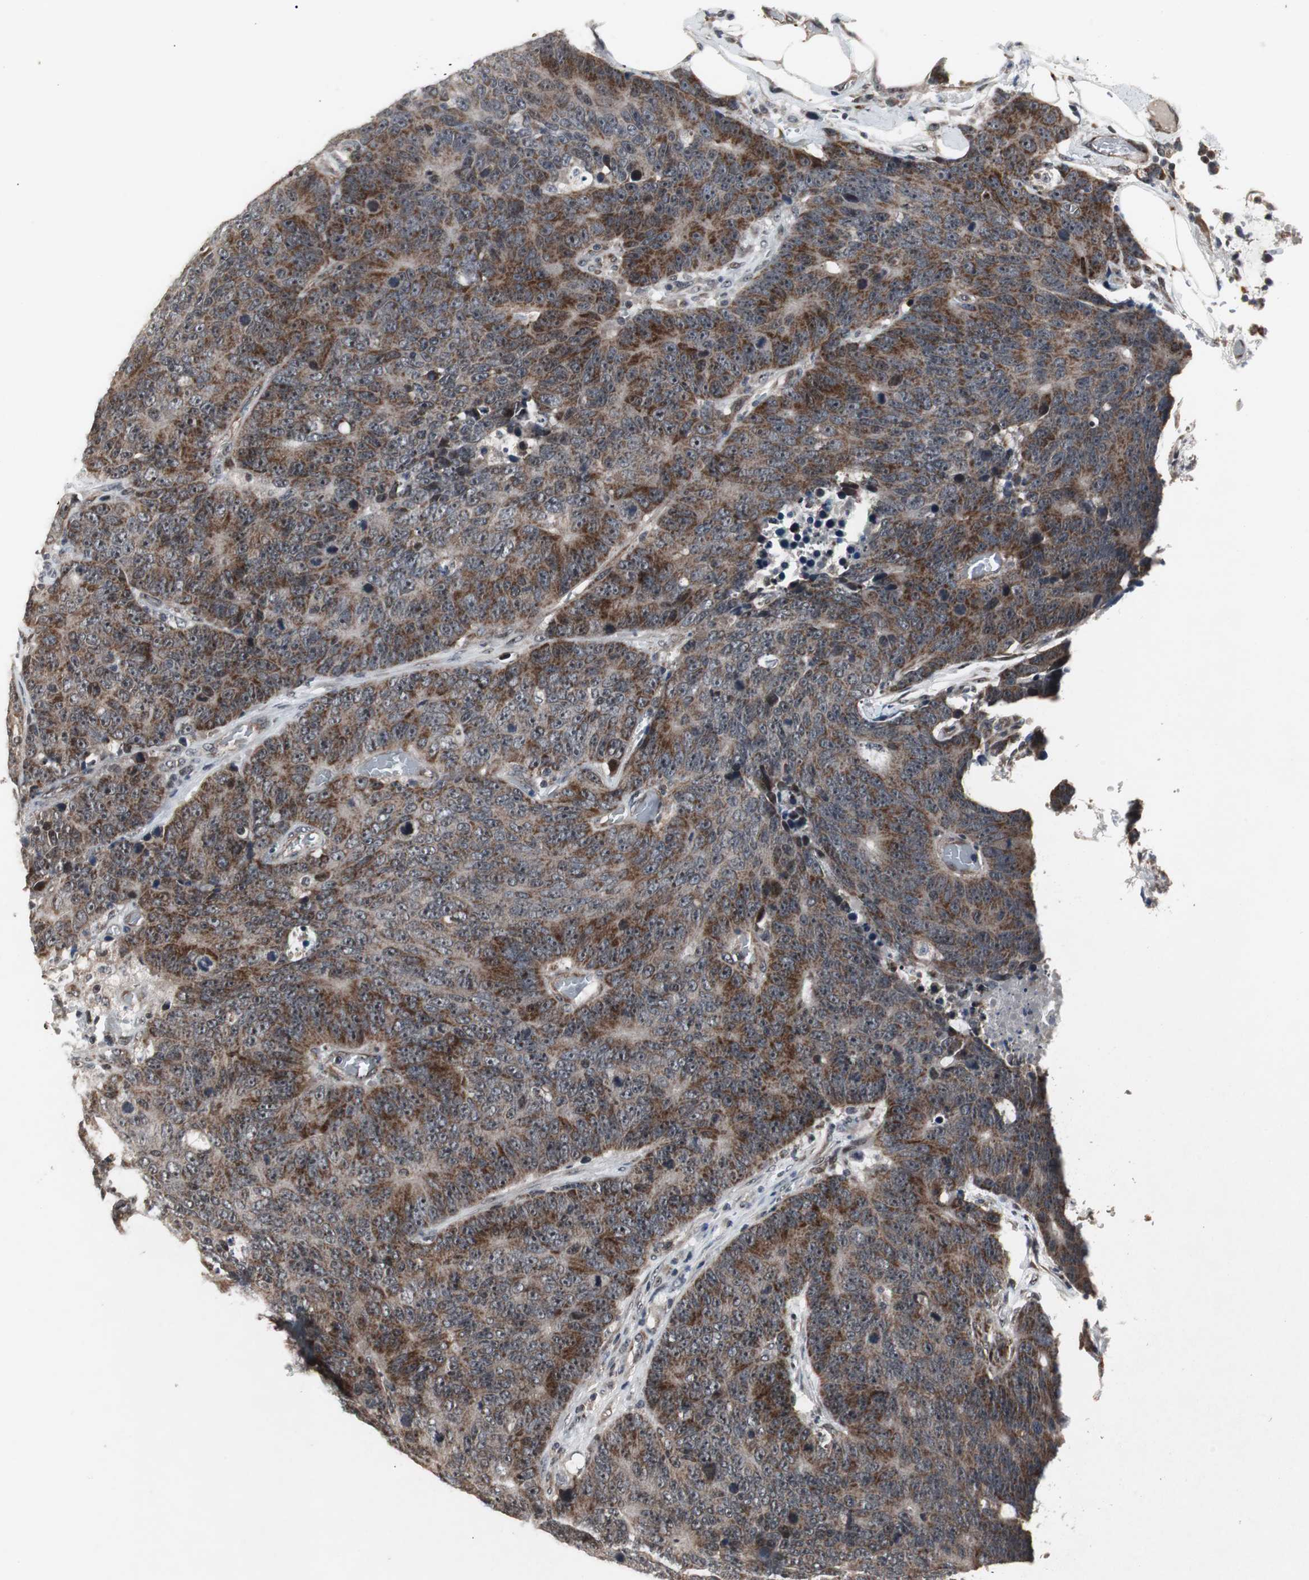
{"staining": {"intensity": "strong", "quantity": ">75%", "location": "cytoplasmic/membranous"}, "tissue": "colorectal cancer", "cell_type": "Tumor cells", "image_type": "cancer", "snomed": [{"axis": "morphology", "description": "Adenocarcinoma, NOS"}, {"axis": "topography", "description": "Rectum"}], "caption": "The immunohistochemical stain highlights strong cytoplasmic/membranous positivity in tumor cells of colorectal cancer (adenocarcinoma) tissue.", "gene": "MRPL40", "patient": {"sex": "male", "age": 77}}